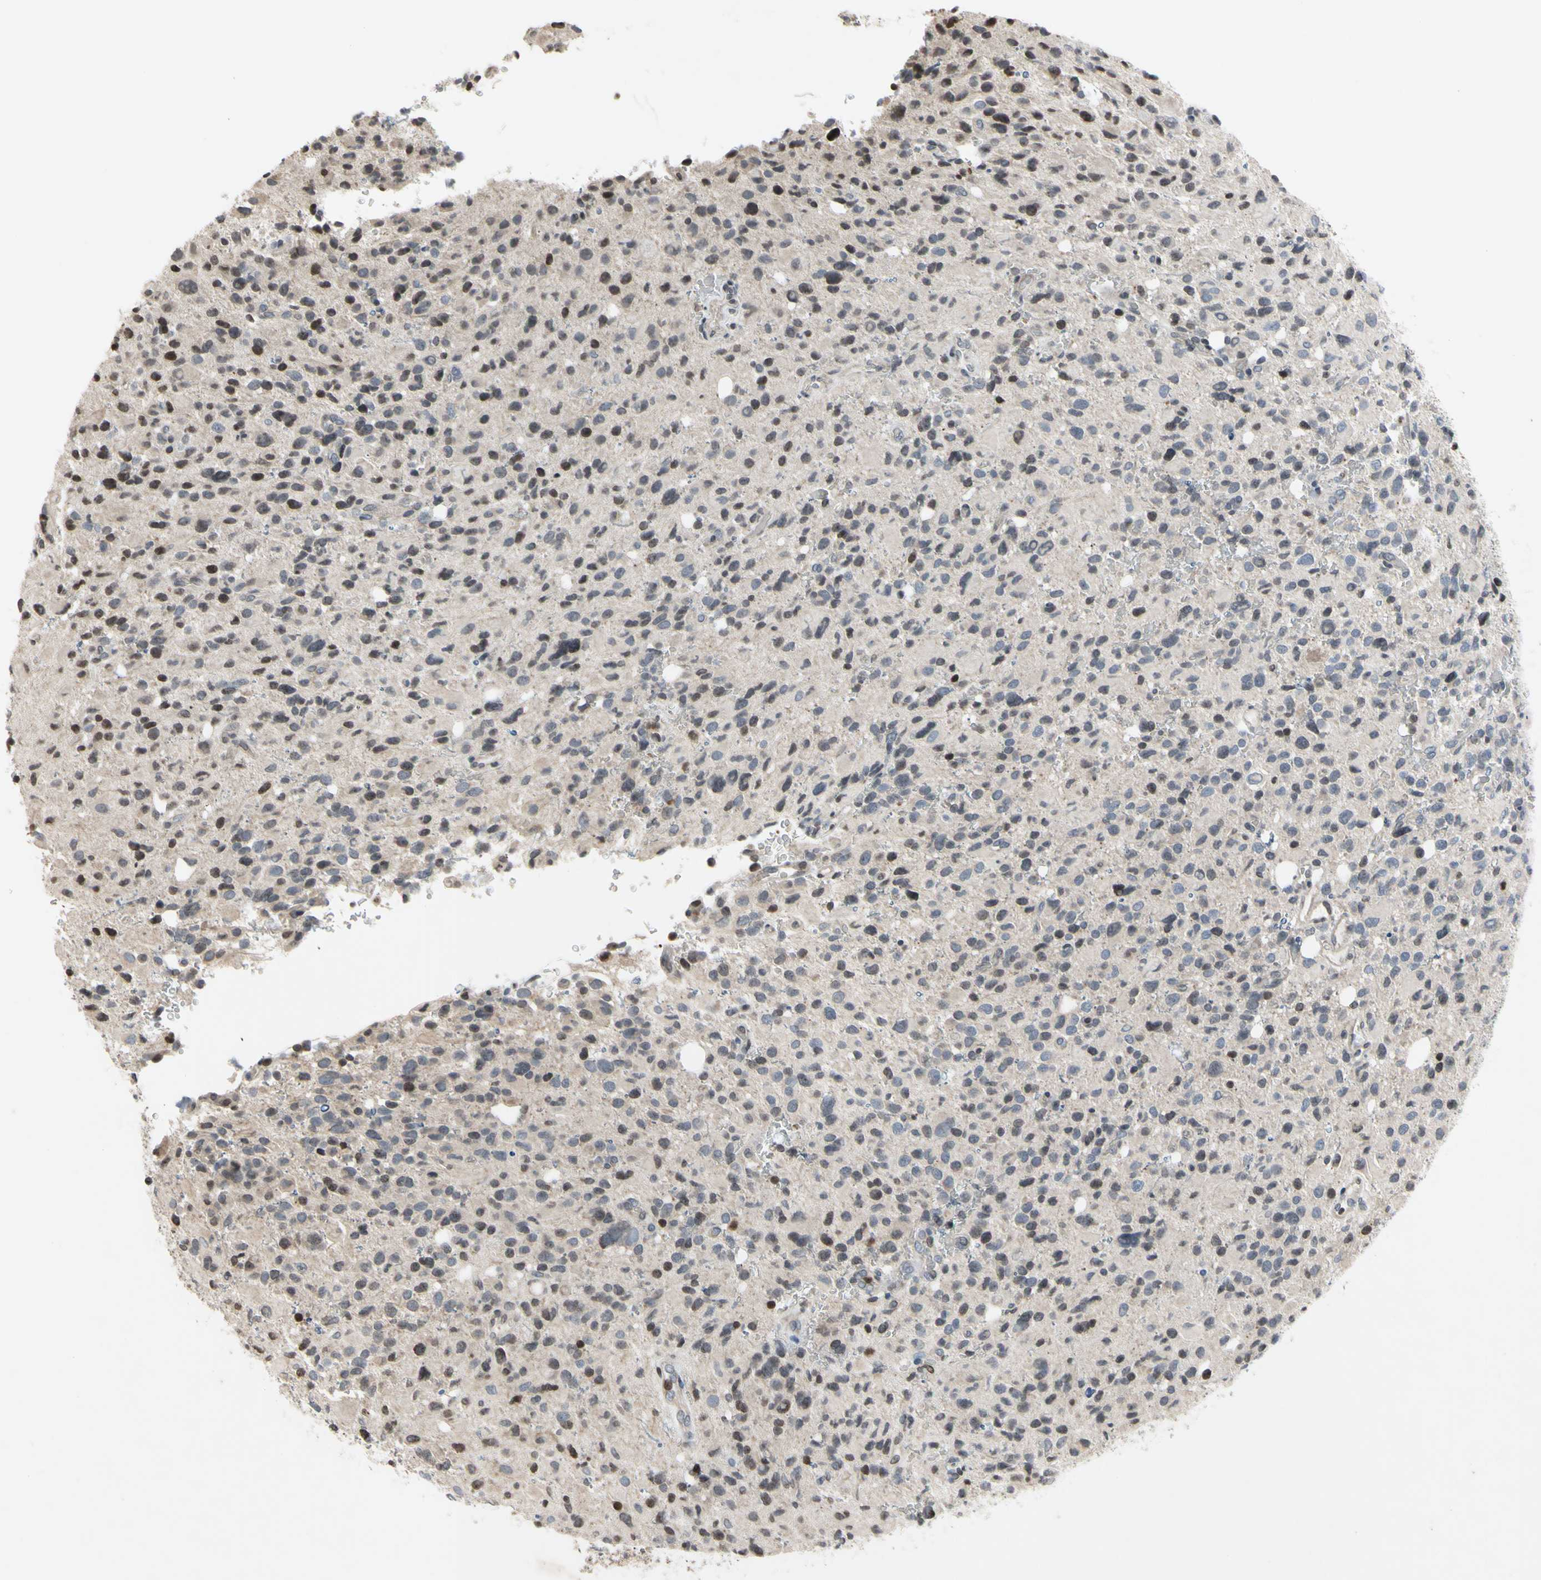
{"staining": {"intensity": "moderate", "quantity": "<25%", "location": "nuclear"}, "tissue": "glioma", "cell_type": "Tumor cells", "image_type": "cancer", "snomed": [{"axis": "morphology", "description": "Glioma, malignant, High grade"}, {"axis": "topography", "description": "Brain"}], "caption": "High-magnification brightfield microscopy of high-grade glioma (malignant) stained with DAB (brown) and counterstained with hematoxylin (blue). tumor cells exhibit moderate nuclear expression is present in about<25% of cells. The staining was performed using DAB (3,3'-diaminobenzidine) to visualize the protein expression in brown, while the nuclei were stained in blue with hematoxylin (Magnification: 20x).", "gene": "ARG1", "patient": {"sex": "male", "age": 48}}